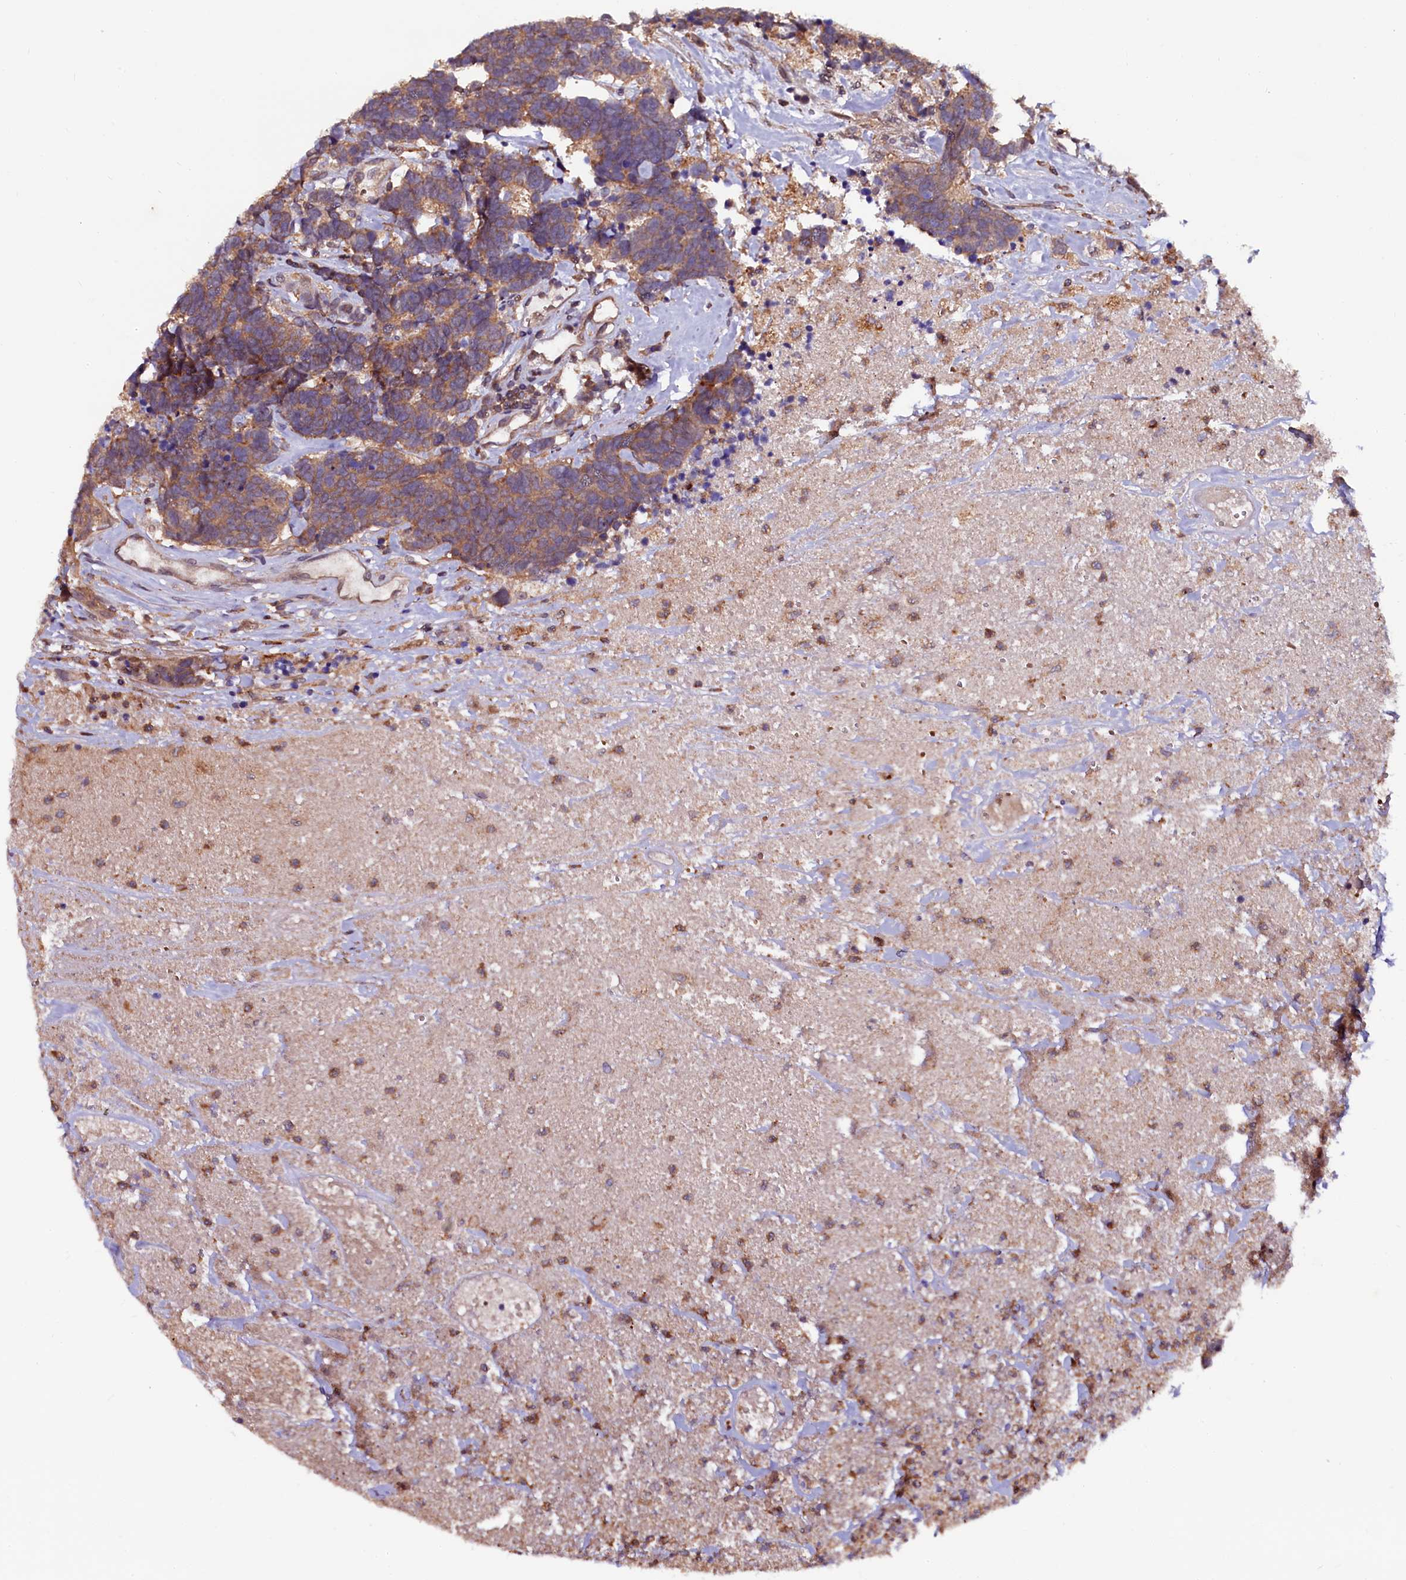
{"staining": {"intensity": "moderate", "quantity": ">75%", "location": "cytoplasmic/membranous"}, "tissue": "carcinoid", "cell_type": "Tumor cells", "image_type": "cancer", "snomed": [{"axis": "morphology", "description": "Carcinoma, NOS"}, {"axis": "morphology", "description": "Carcinoid, malignant, NOS"}, {"axis": "topography", "description": "Urinary bladder"}], "caption": "Immunohistochemistry (IHC) photomicrograph of neoplastic tissue: carcinoma stained using immunohistochemistry (IHC) displays medium levels of moderate protein expression localized specifically in the cytoplasmic/membranous of tumor cells, appearing as a cytoplasmic/membranous brown color.", "gene": "N4BP1", "patient": {"sex": "male", "age": 57}}